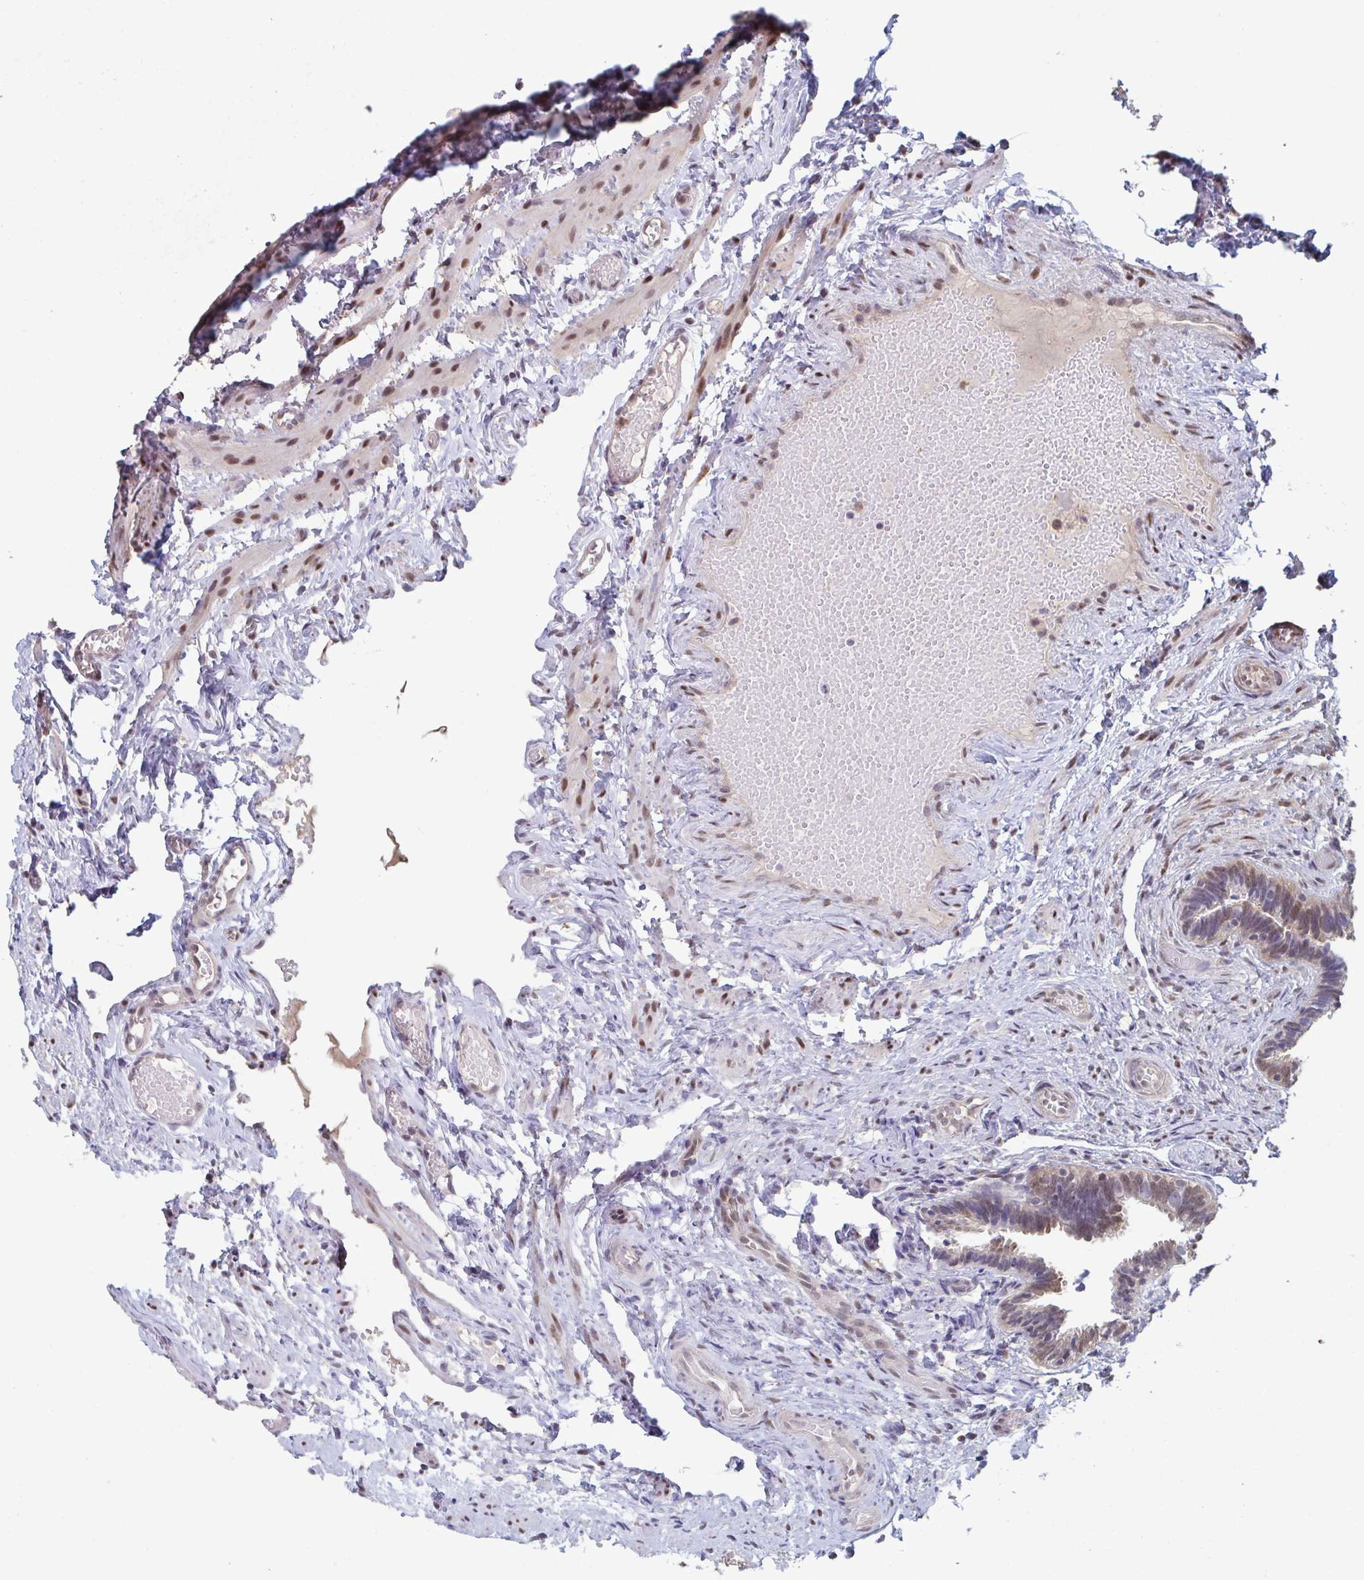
{"staining": {"intensity": "moderate", "quantity": ">75%", "location": "cytoplasmic/membranous,nuclear"}, "tissue": "fallopian tube", "cell_type": "Glandular cells", "image_type": "normal", "snomed": [{"axis": "morphology", "description": "Normal tissue, NOS"}, {"axis": "topography", "description": "Fallopian tube"}], "caption": "IHC histopathology image of normal fallopian tube: human fallopian tube stained using immunohistochemistry (IHC) shows medium levels of moderate protein expression localized specifically in the cytoplasmic/membranous,nuclear of glandular cells, appearing as a cytoplasmic/membranous,nuclear brown color.", "gene": "ACD", "patient": {"sex": "female", "age": 37}}